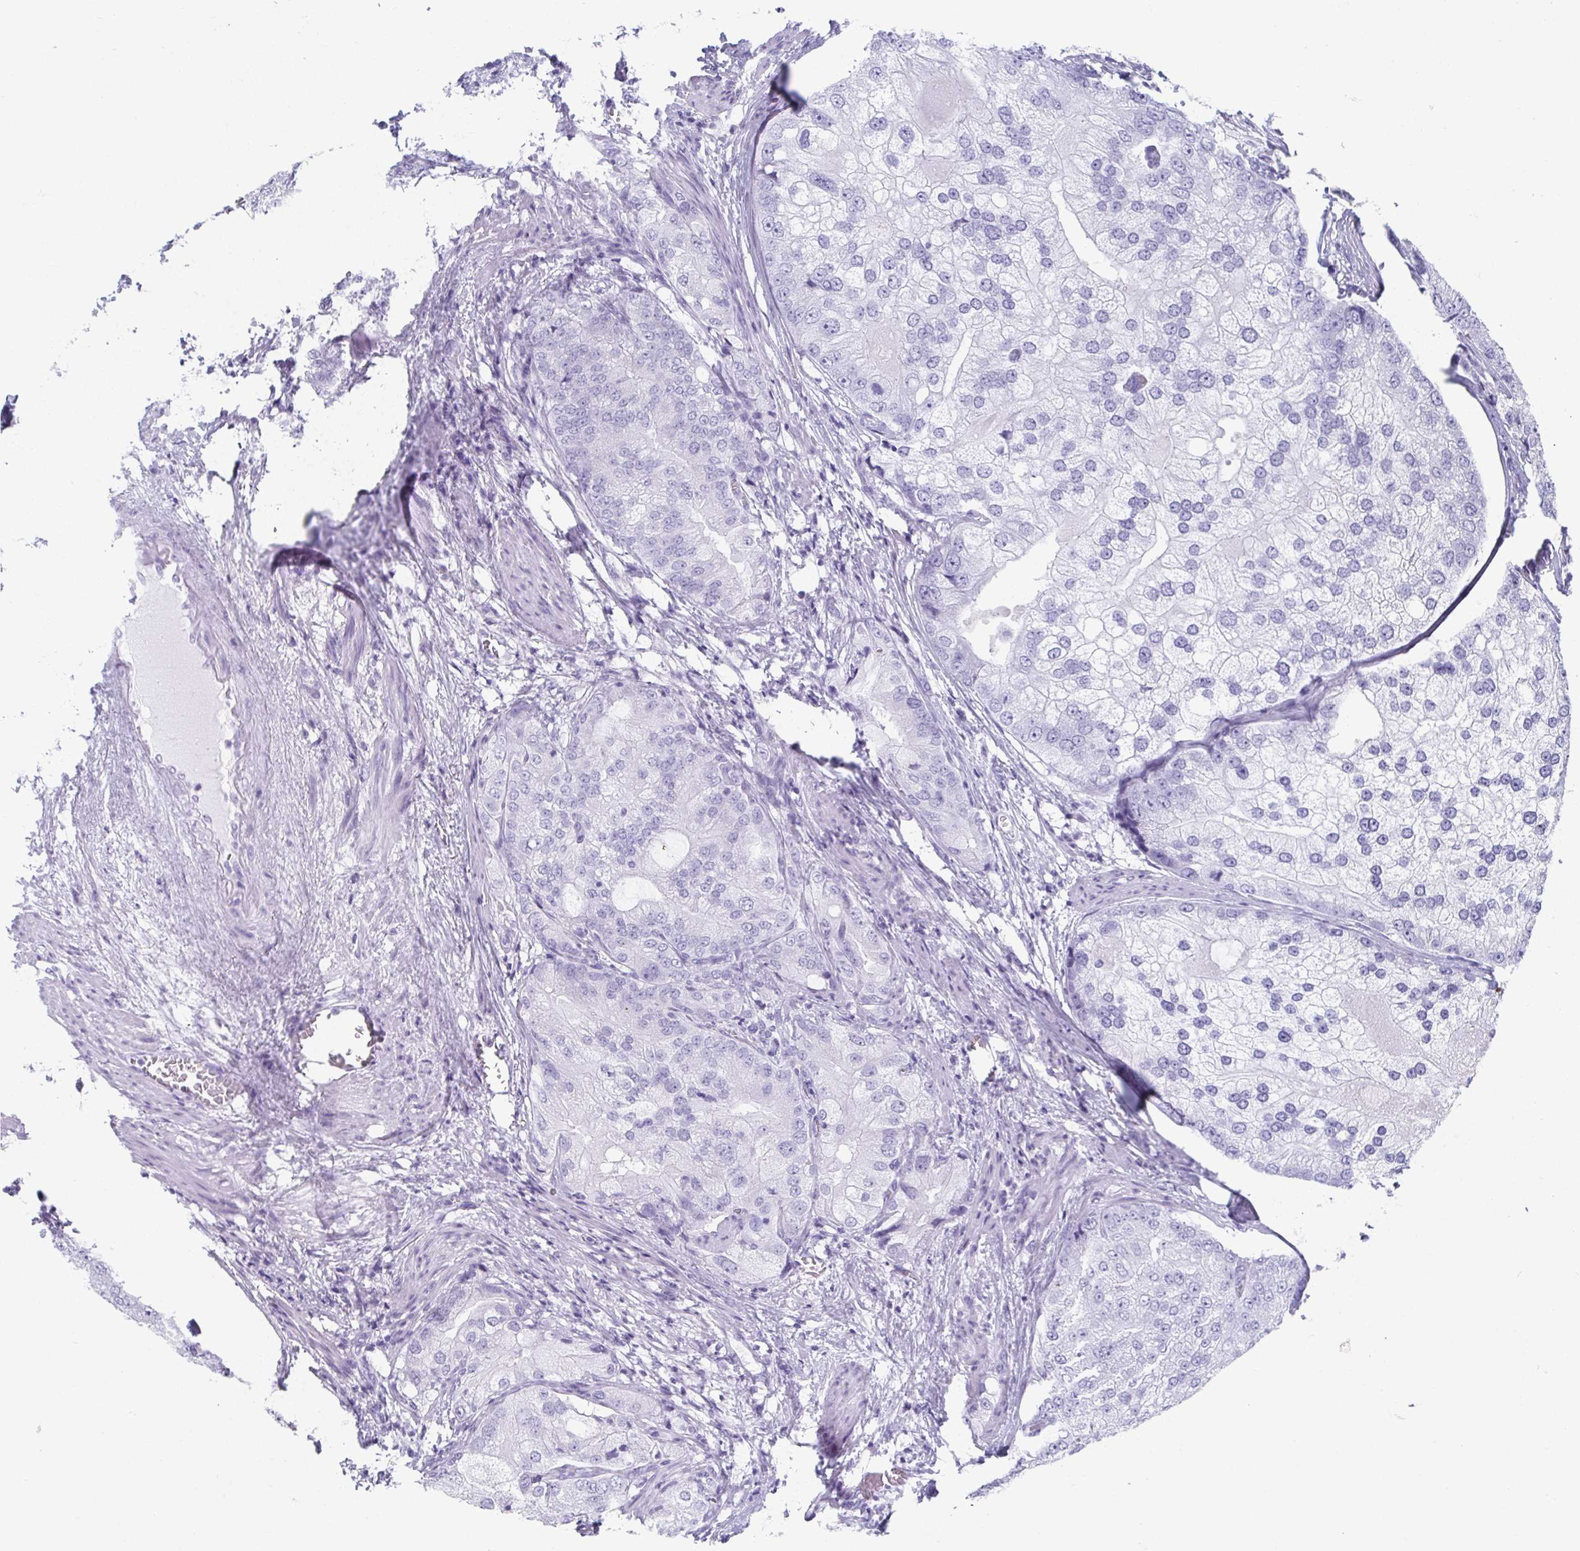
{"staining": {"intensity": "negative", "quantity": "none", "location": "none"}, "tissue": "prostate cancer", "cell_type": "Tumor cells", "image_type": "cancer", "snomed": [{"axis": "morphology", "description": "Adenocarcinoma, High grade"}, {"axis": "topography", "description": "Prostate"}], "caption": "Prostate cancer stained for a protein using IHC displays no staining tumor cells.", "gene": "GHRL", "patient": {"sex": "male", "age": 70}}